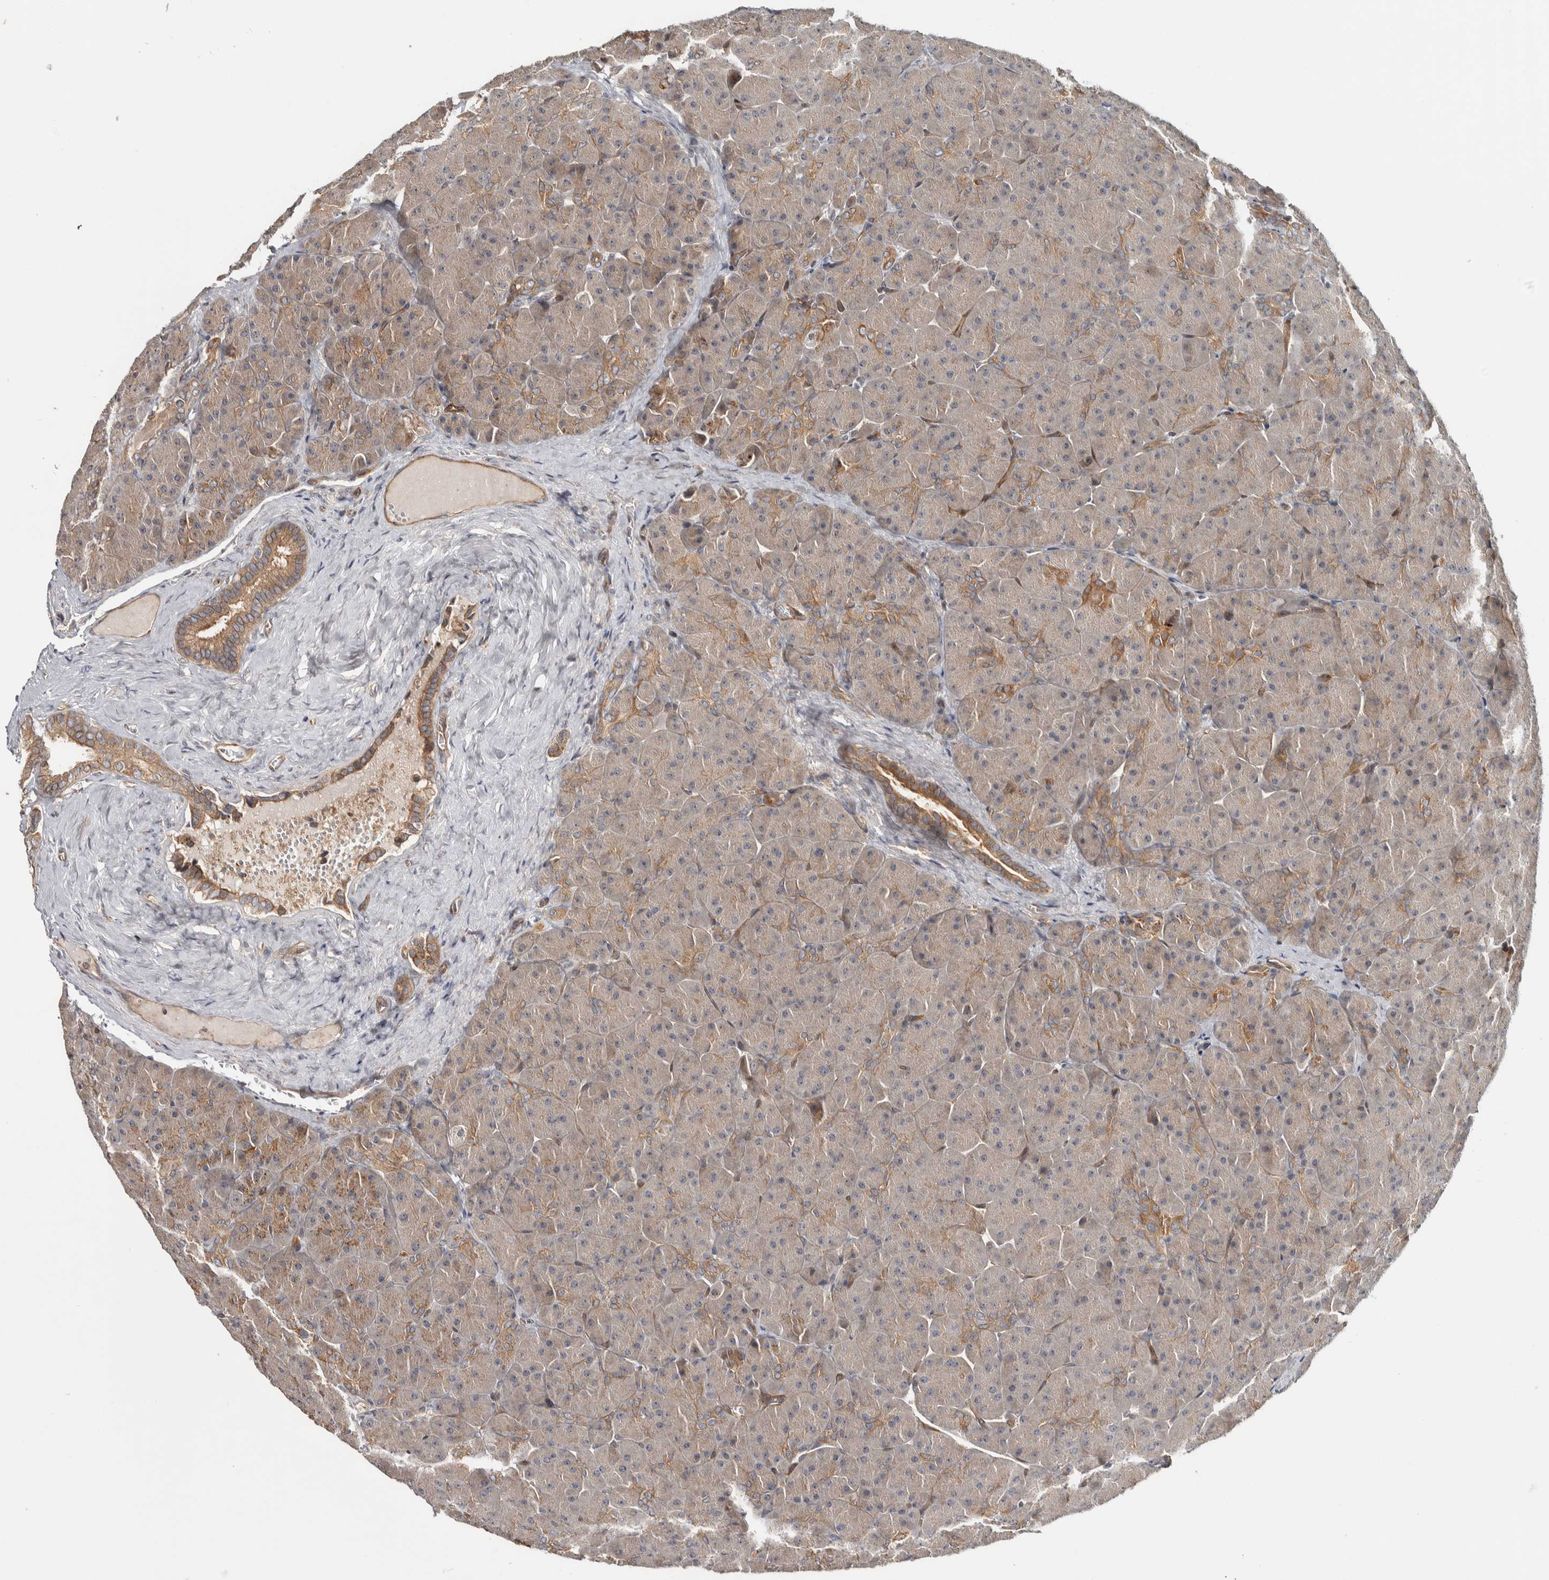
{"staining": {"intensity": "moderate", "quantity": ">75%", "location": "cytoplasmic/membranous"}, "tissue": "pancreas", "cell_type": "Exocrine glandular cells", "image_type": "normal", "snomed": [{"axis": "morphology", "description": "Normal tissue, NOS"}, {"axis": "topography", "description": "Pancreas"}], "caption": "The image exhibits a brown stain indicating the presence of a protein in the cytoplasmic/membranous of exocrine glandular cells in pancreas. Using DAB (3,3'-diaminobenzidine) (brown) and hematoxylin (blue) stains, captured at high magnification using brightfield microscopy.", "gene": "CHMP4C", "patient": {"sex": "male", "age": 66}}